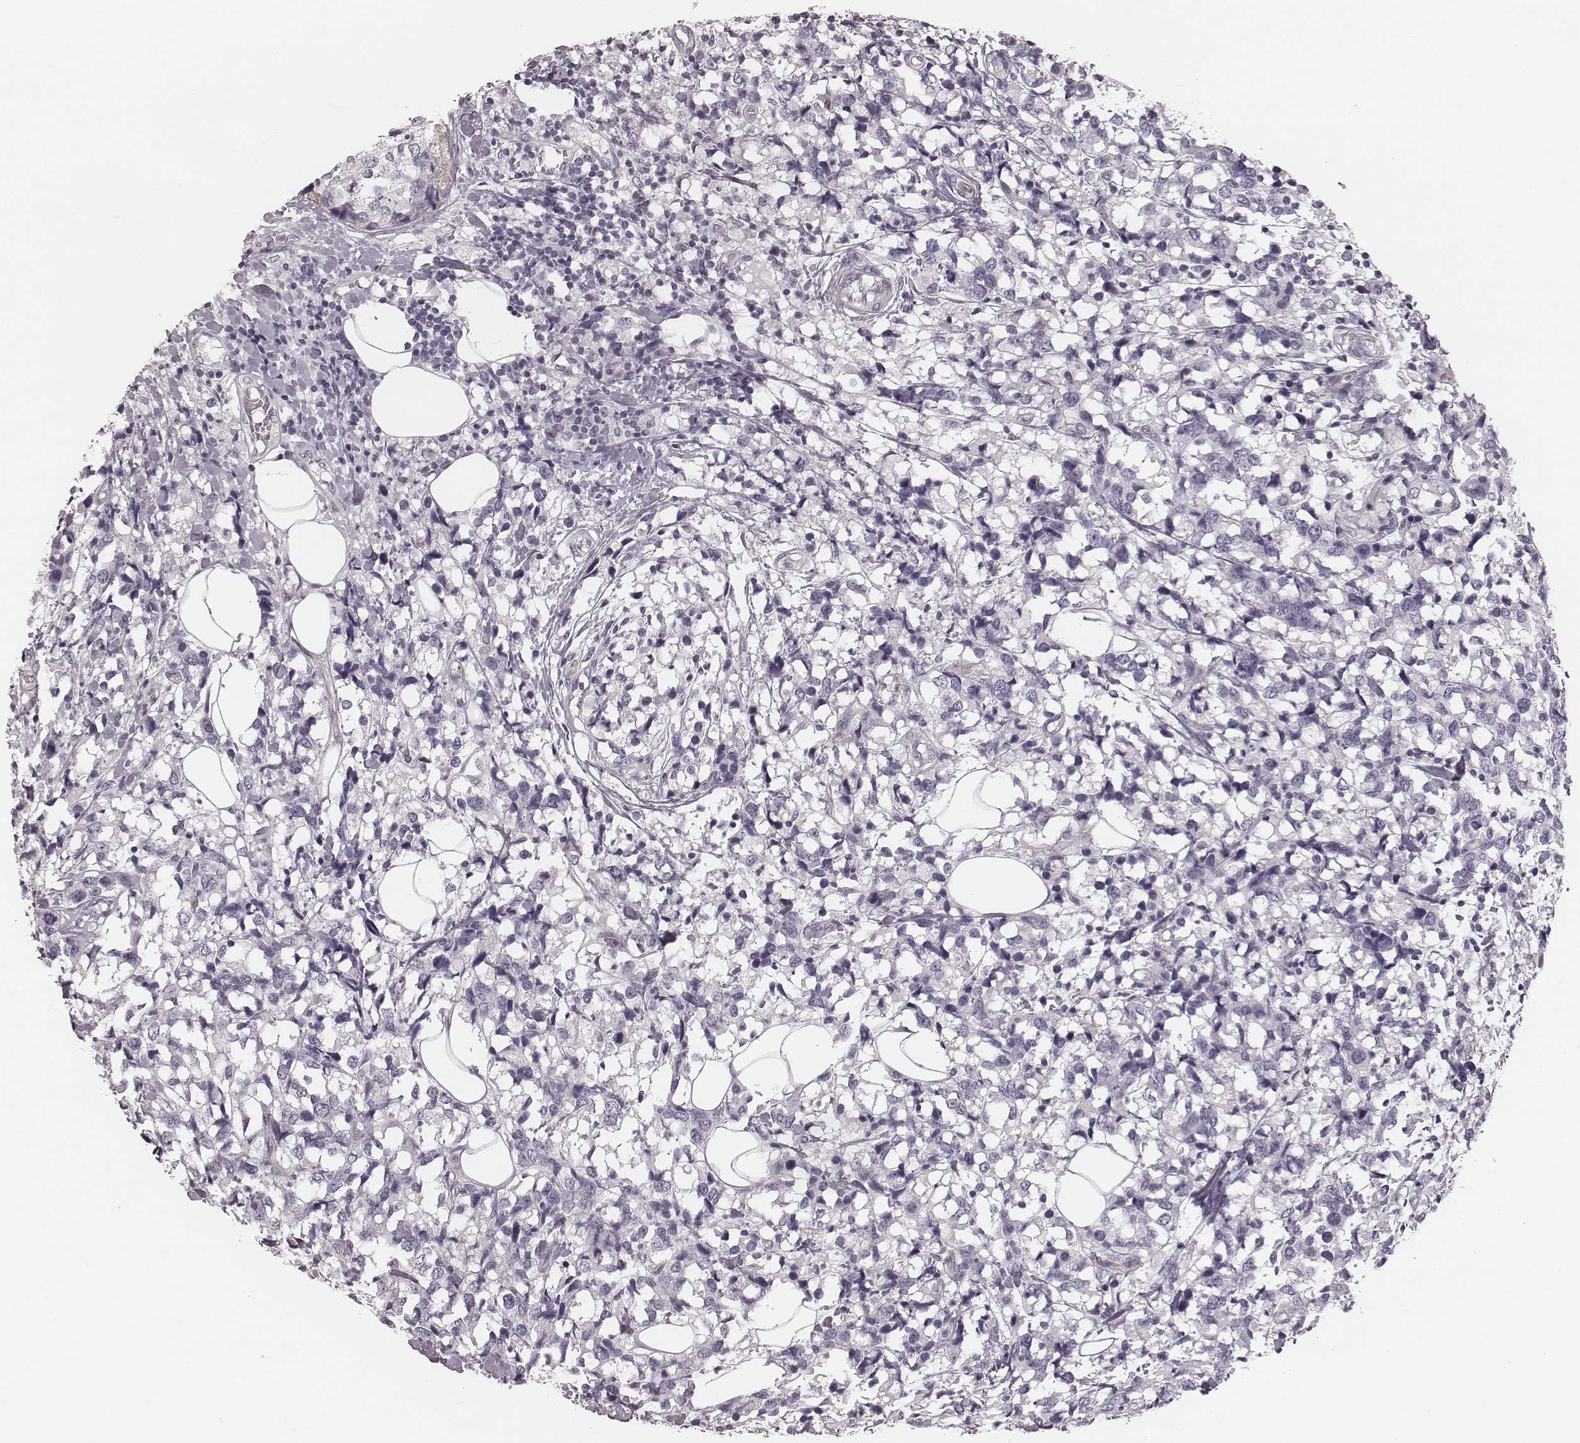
{"staining": {"intensity": "negative", "quantity": "none", "location": "none"}, "tissue": "breast cancer", "cell_type": "Tumor cells", "image_type": "cancer", "snomed": [{"axis": "morphology", "description": "Lobular carcinoma"}, {"axis": "topography", "description": "Breast"}], "caption": "Immunohistochemistry photomicrograph of neoplastic tissue: human breast cancer stained with DAB reveals no significant protein expression in tumor cells. (DAB immunohistochemistry visualized using brightfield microscopy, high magnification).", "gene": "SPA17", "patient": {"sex": "female", "age": 59}}